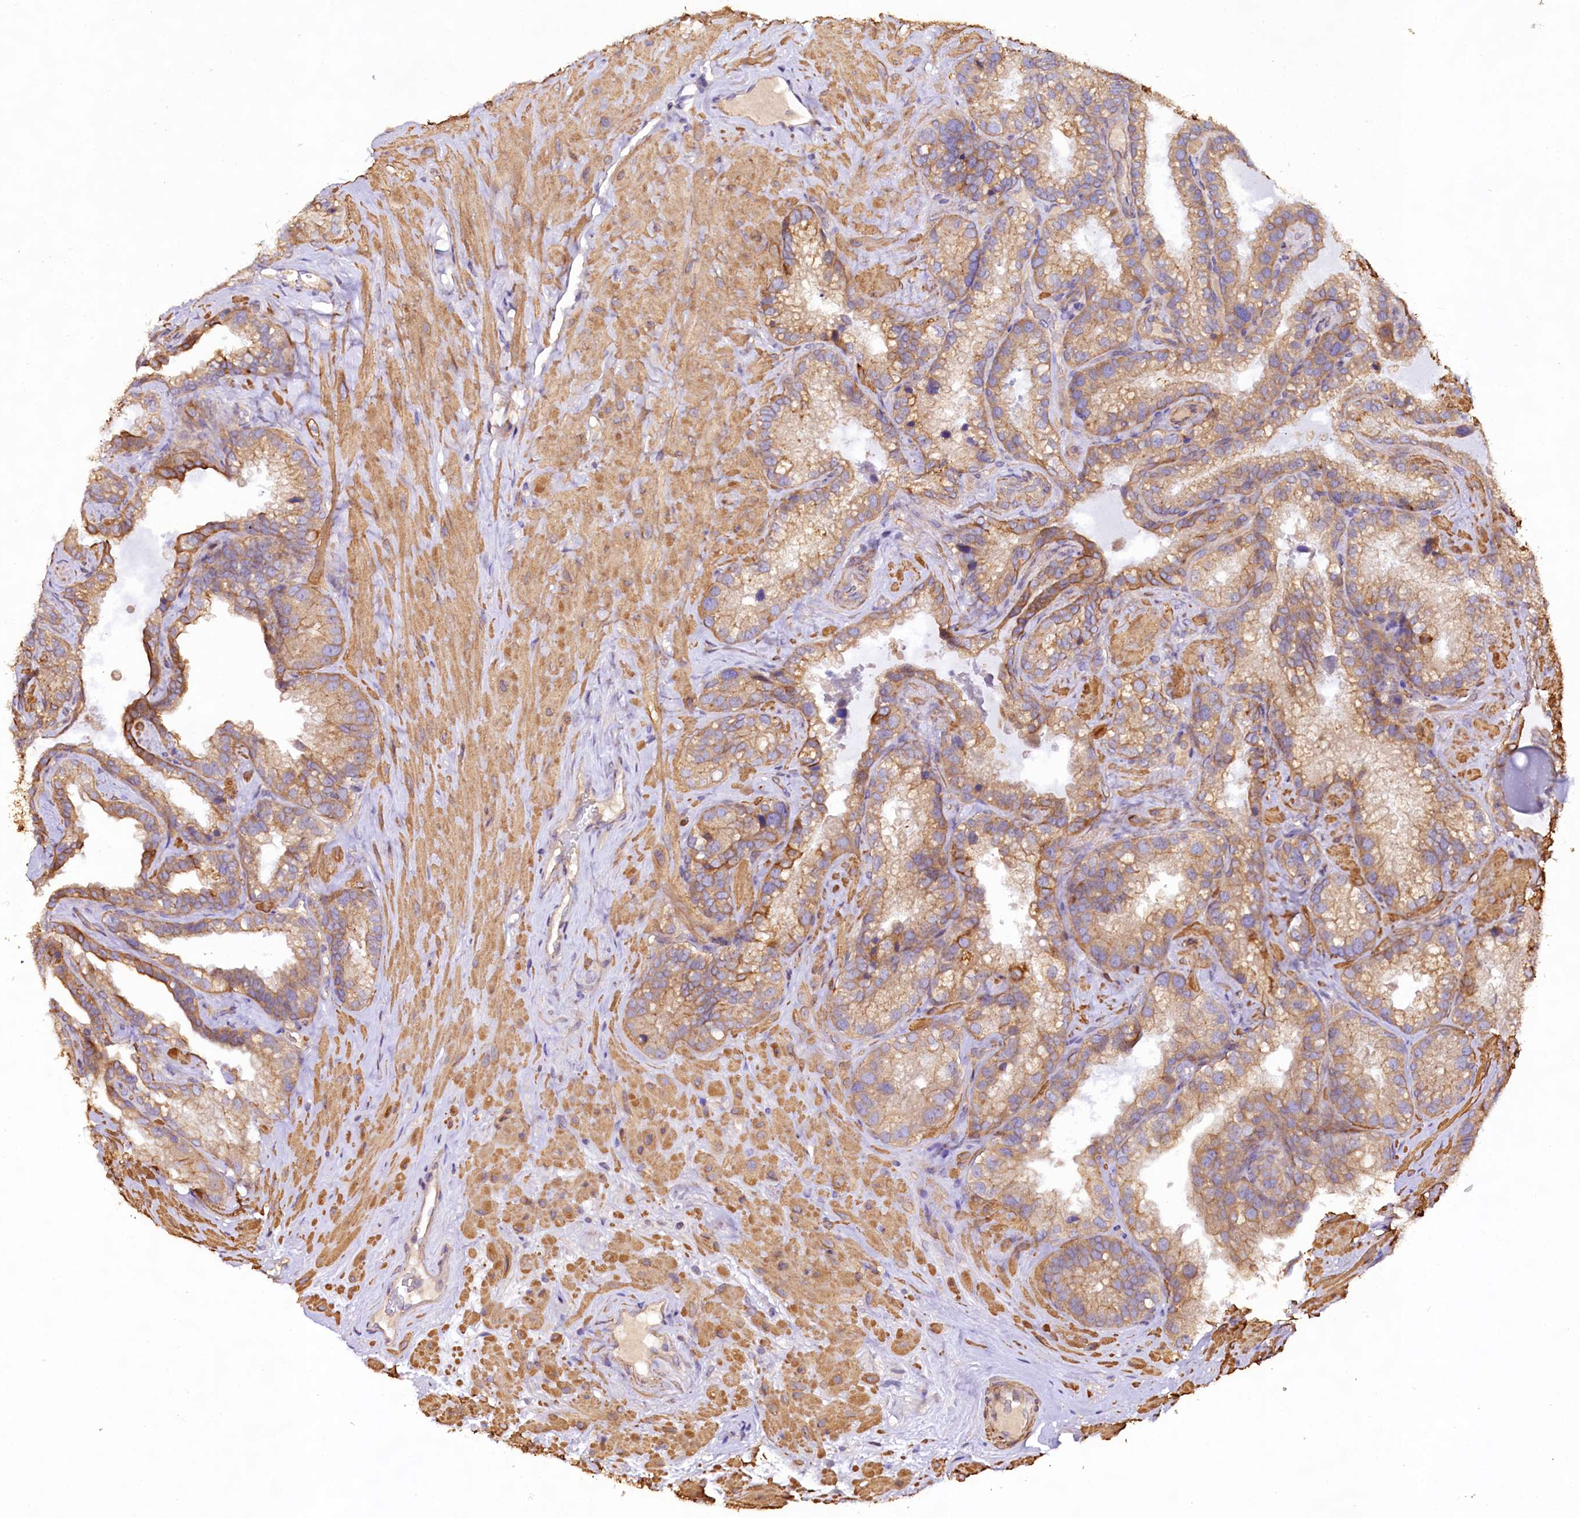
{"staining": {"intensity": "moderate", "quantity": ">75%", "location": "cytoplasmic/membranous"}, "tissue": "seminal vesicle", "cell_type": "Glandular cells", "image_type": "normal", "snomed": [{"axis": "morphology", "description": "Normal tissue, NOS"}, {"axis": "topography", "description": "Prostate"}, {"axis": "topography", "description": "Seminal veicle"}], "caption": "Immunohistochemistry (IHC) (DAB) staining of unremarkable human seminal vesicle reveals moderate cytoplasmic/membranous protein expression in about >75% of glandular cells. Nuclei are stained in blue.", "gene": "VPS11", "patient": {"sex": "male", "age": 68}}